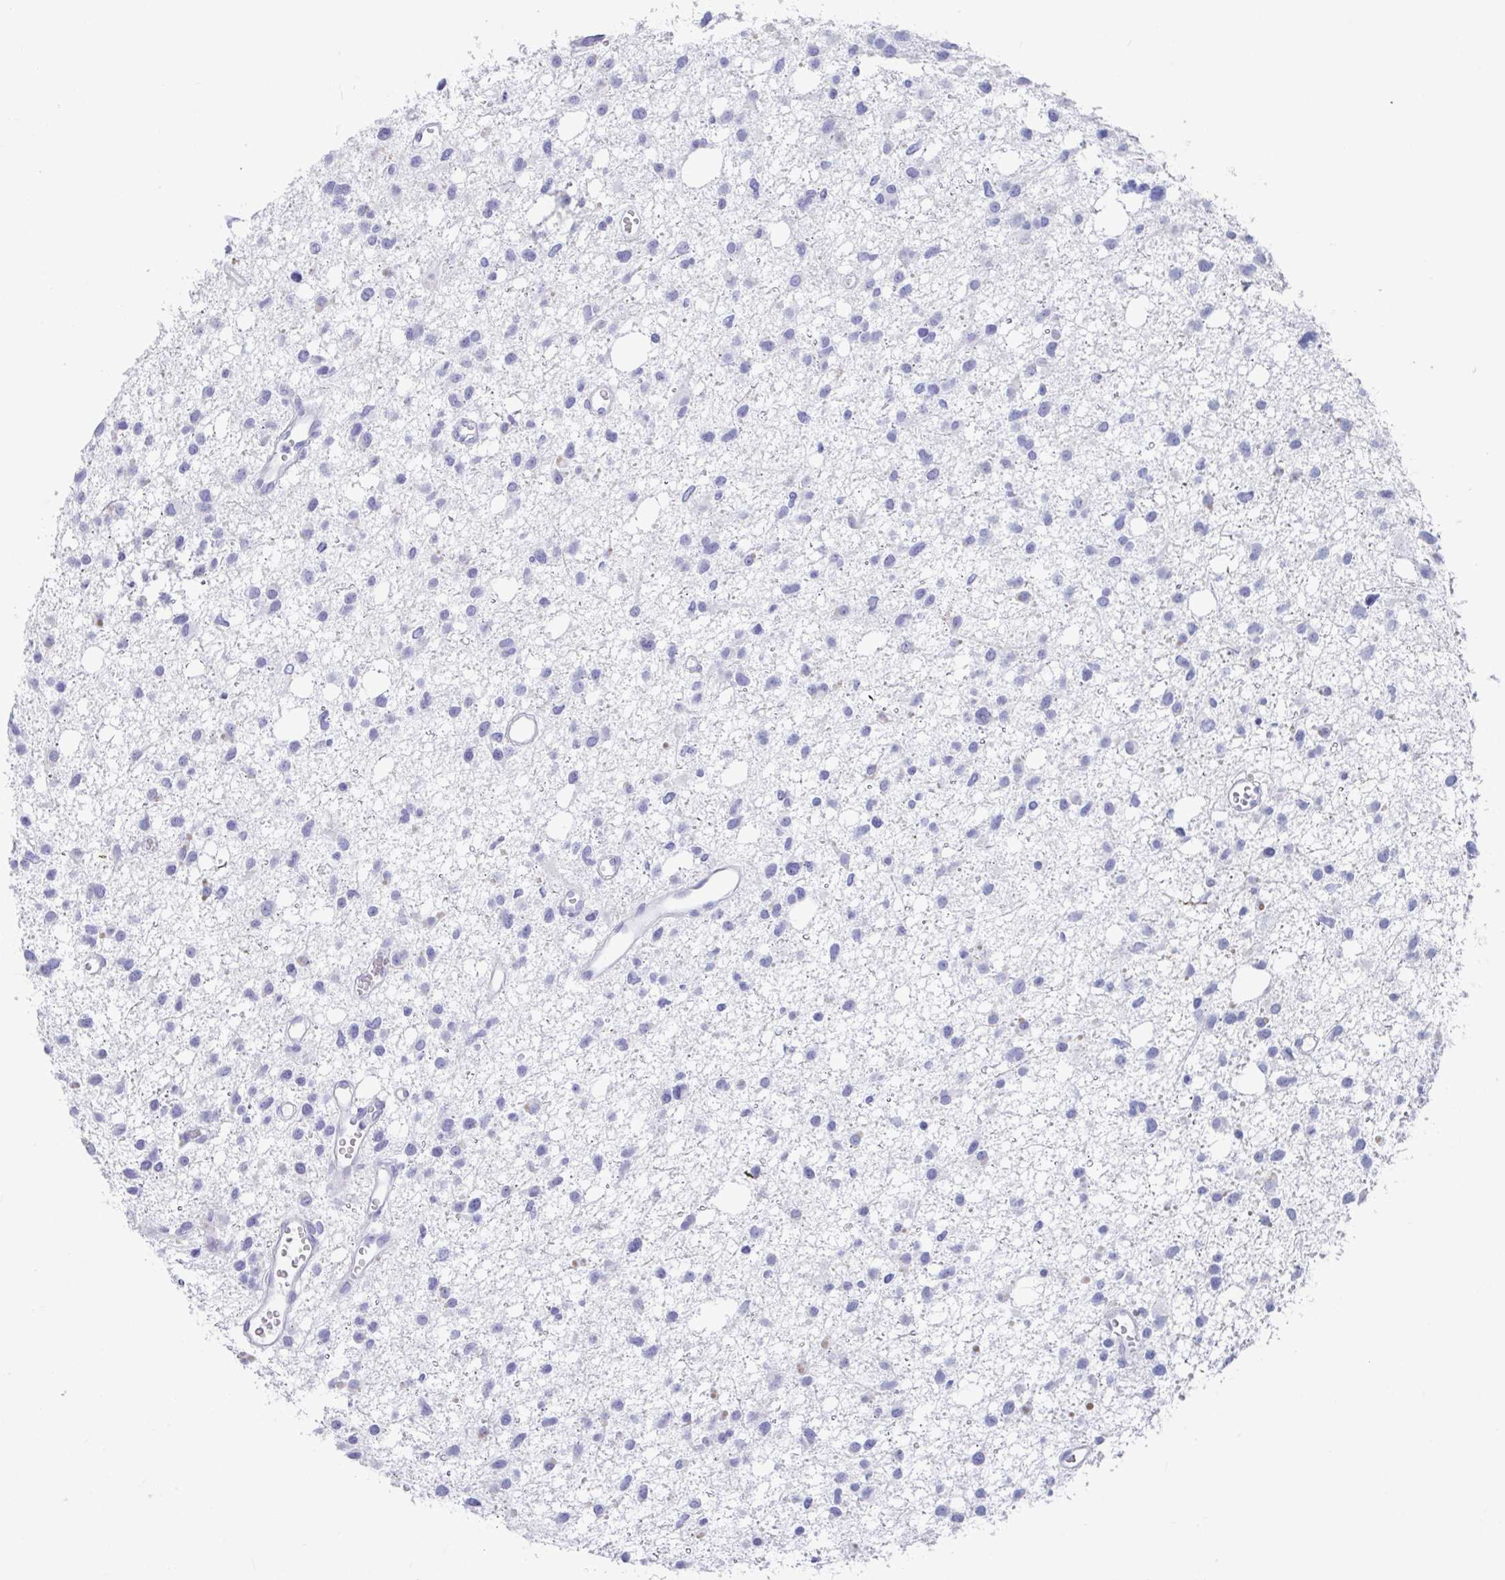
{"staining": {"intensity": "negative", "quantity": "none", "location": "none"}, "tissue": "glioma", "cell_type": "Tumor cells", "image_type": "cancer", "snomed": [{"axis": "morphology", "description": "Glioma, malignant, High grade"}, {"axis": "topography", "description": "Brain"}], "caption": "DAB immunohistochemical staining of glioma shows no significant staining in tumor cells.", "gene": "PLA2G1B", "patient": {"sex": "male", "age": 23}}